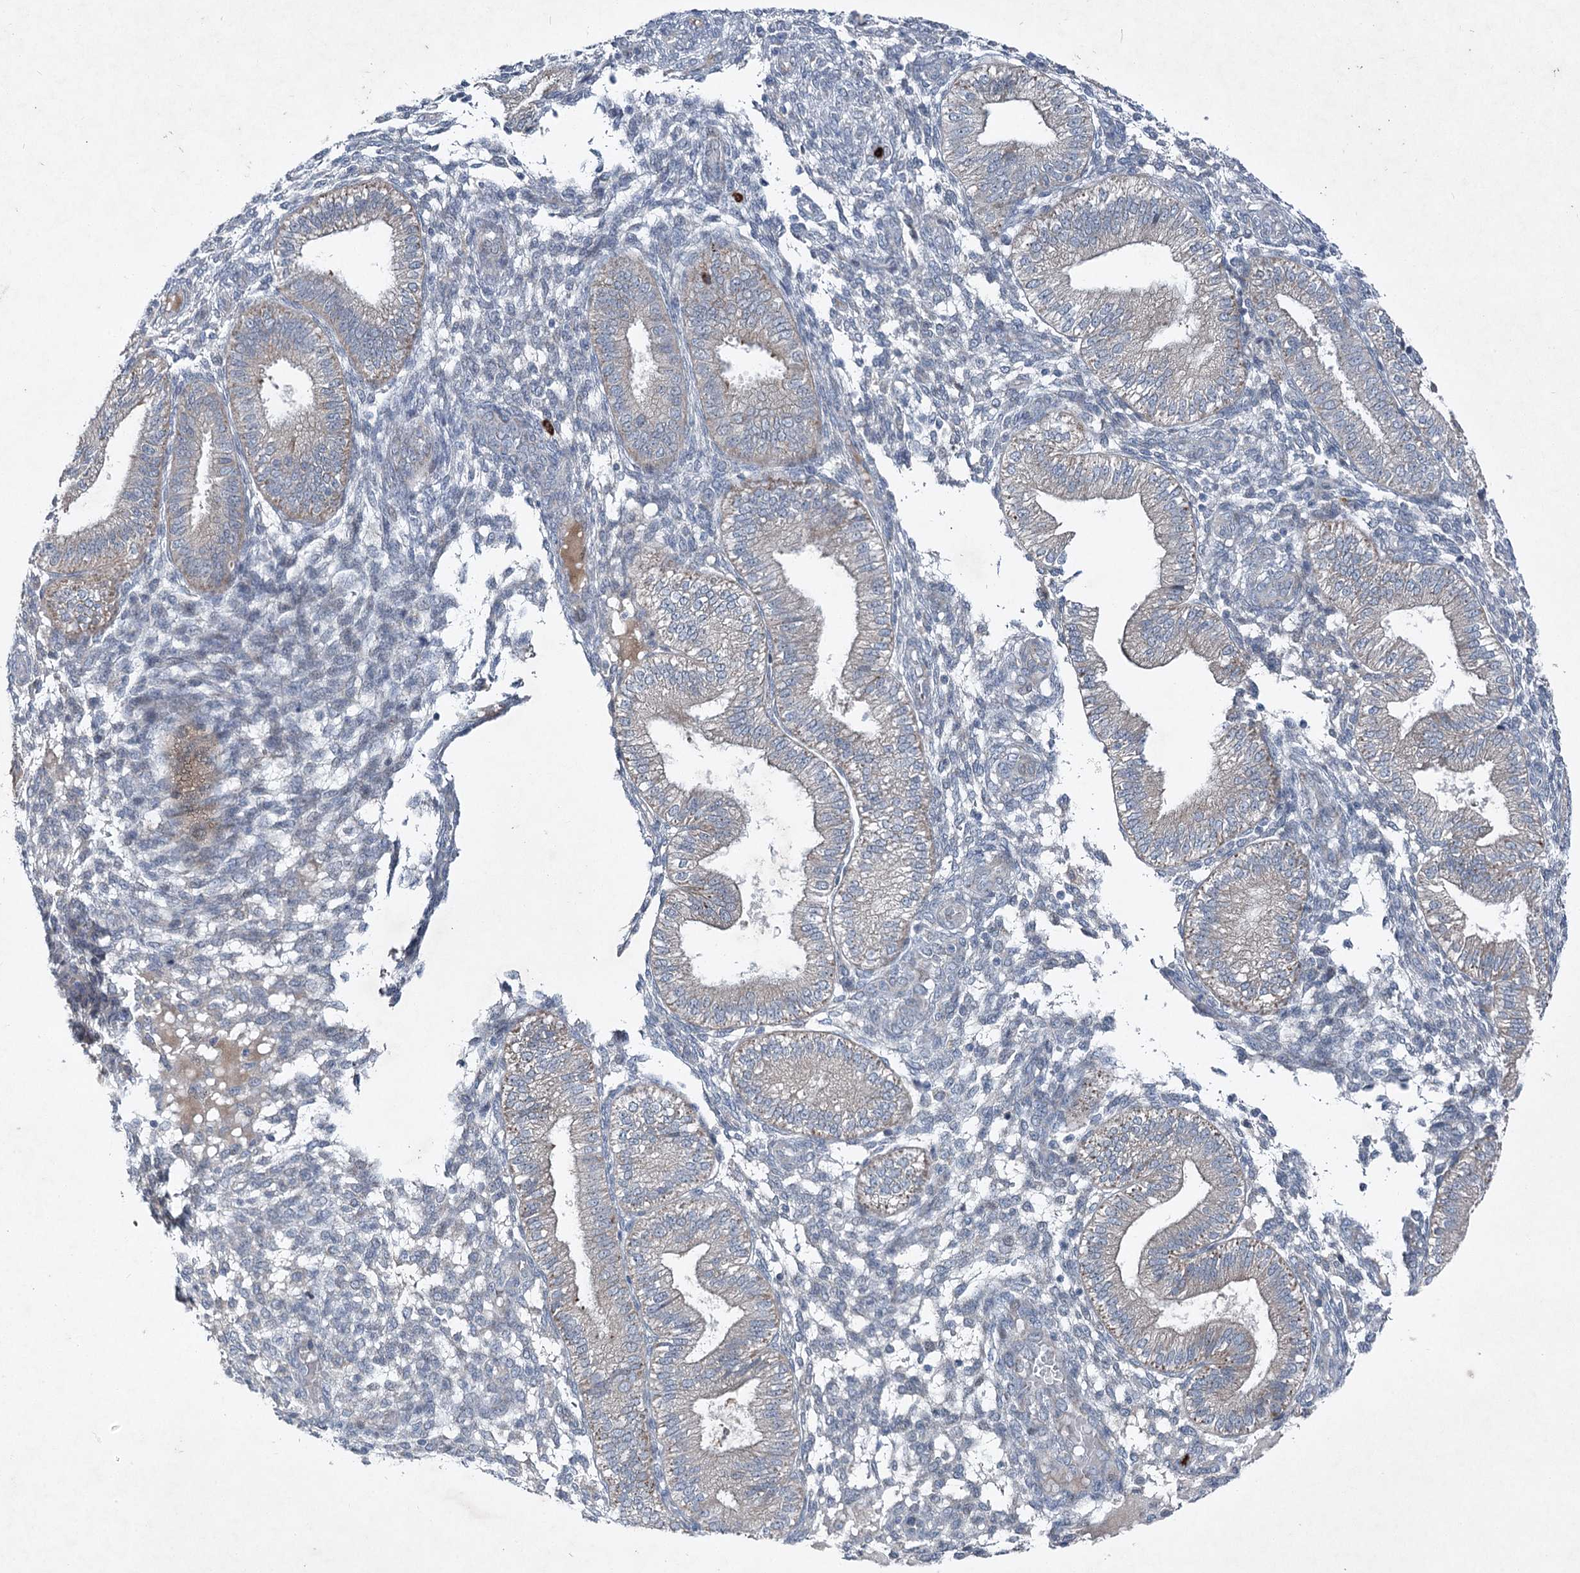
{"staining": {"intensity": "negative", "quantity": "none", "location": "none"}, "tissue": "endometrium", "cell_type": "Cells in endometrial stroma", "image_type": "normal", "snomed": [{"axis": "morphology", "description": "Normal tissue, NOS"}, {"axis": "topography", "description": "Endometrium"}], "caption": "Immunohistochemistry (IHC) histopathology image of unremarkable human endometrium stained for a protein (brown), which demonstrates no staining in cells in endometrial stroma.", "gene": "ENSG00000285330", "patient": {"sex": "female", "age": 39}}